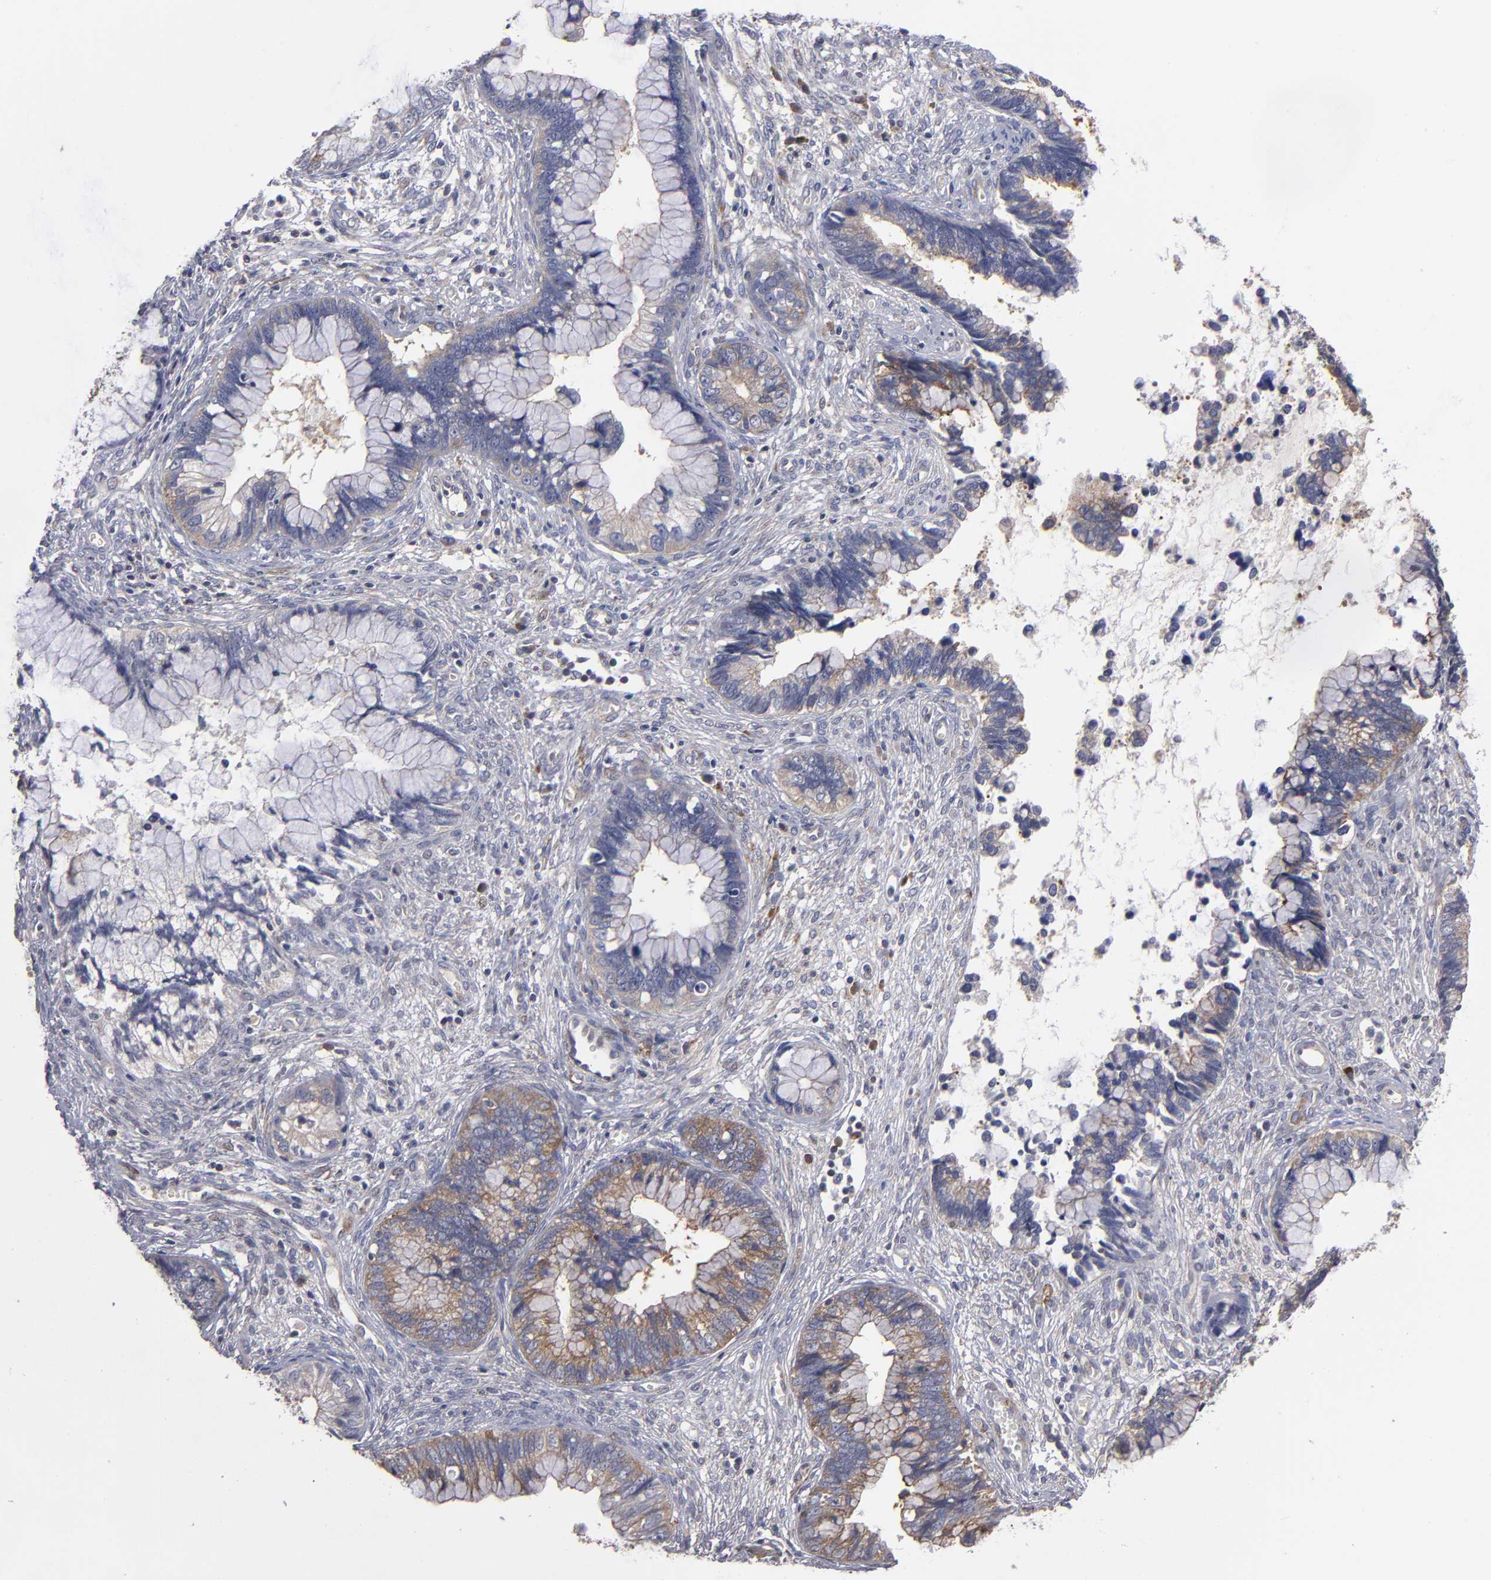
{"staining": {"intensity": "moderate", "quantity": ">75%", "location": "cytoplasmic/membranous"}, "tissue": "cervical cancer", "cell_type": "Tumor cells", "image_type": "cancer", "snomed": [{"axis": "morphology", "description": "Adenocarcinoma, NOS"}, {"axis": "topography", "description": "Cervix"}], "caption": "The image exhibits immunohistochemical staining of cervical cancer. There is moderate cytoplasmic/membranous positivity is identified in approximately >75% of tumor cells.", "gene": "CEP97", "patient": {"sex": "female", "age": 44}}